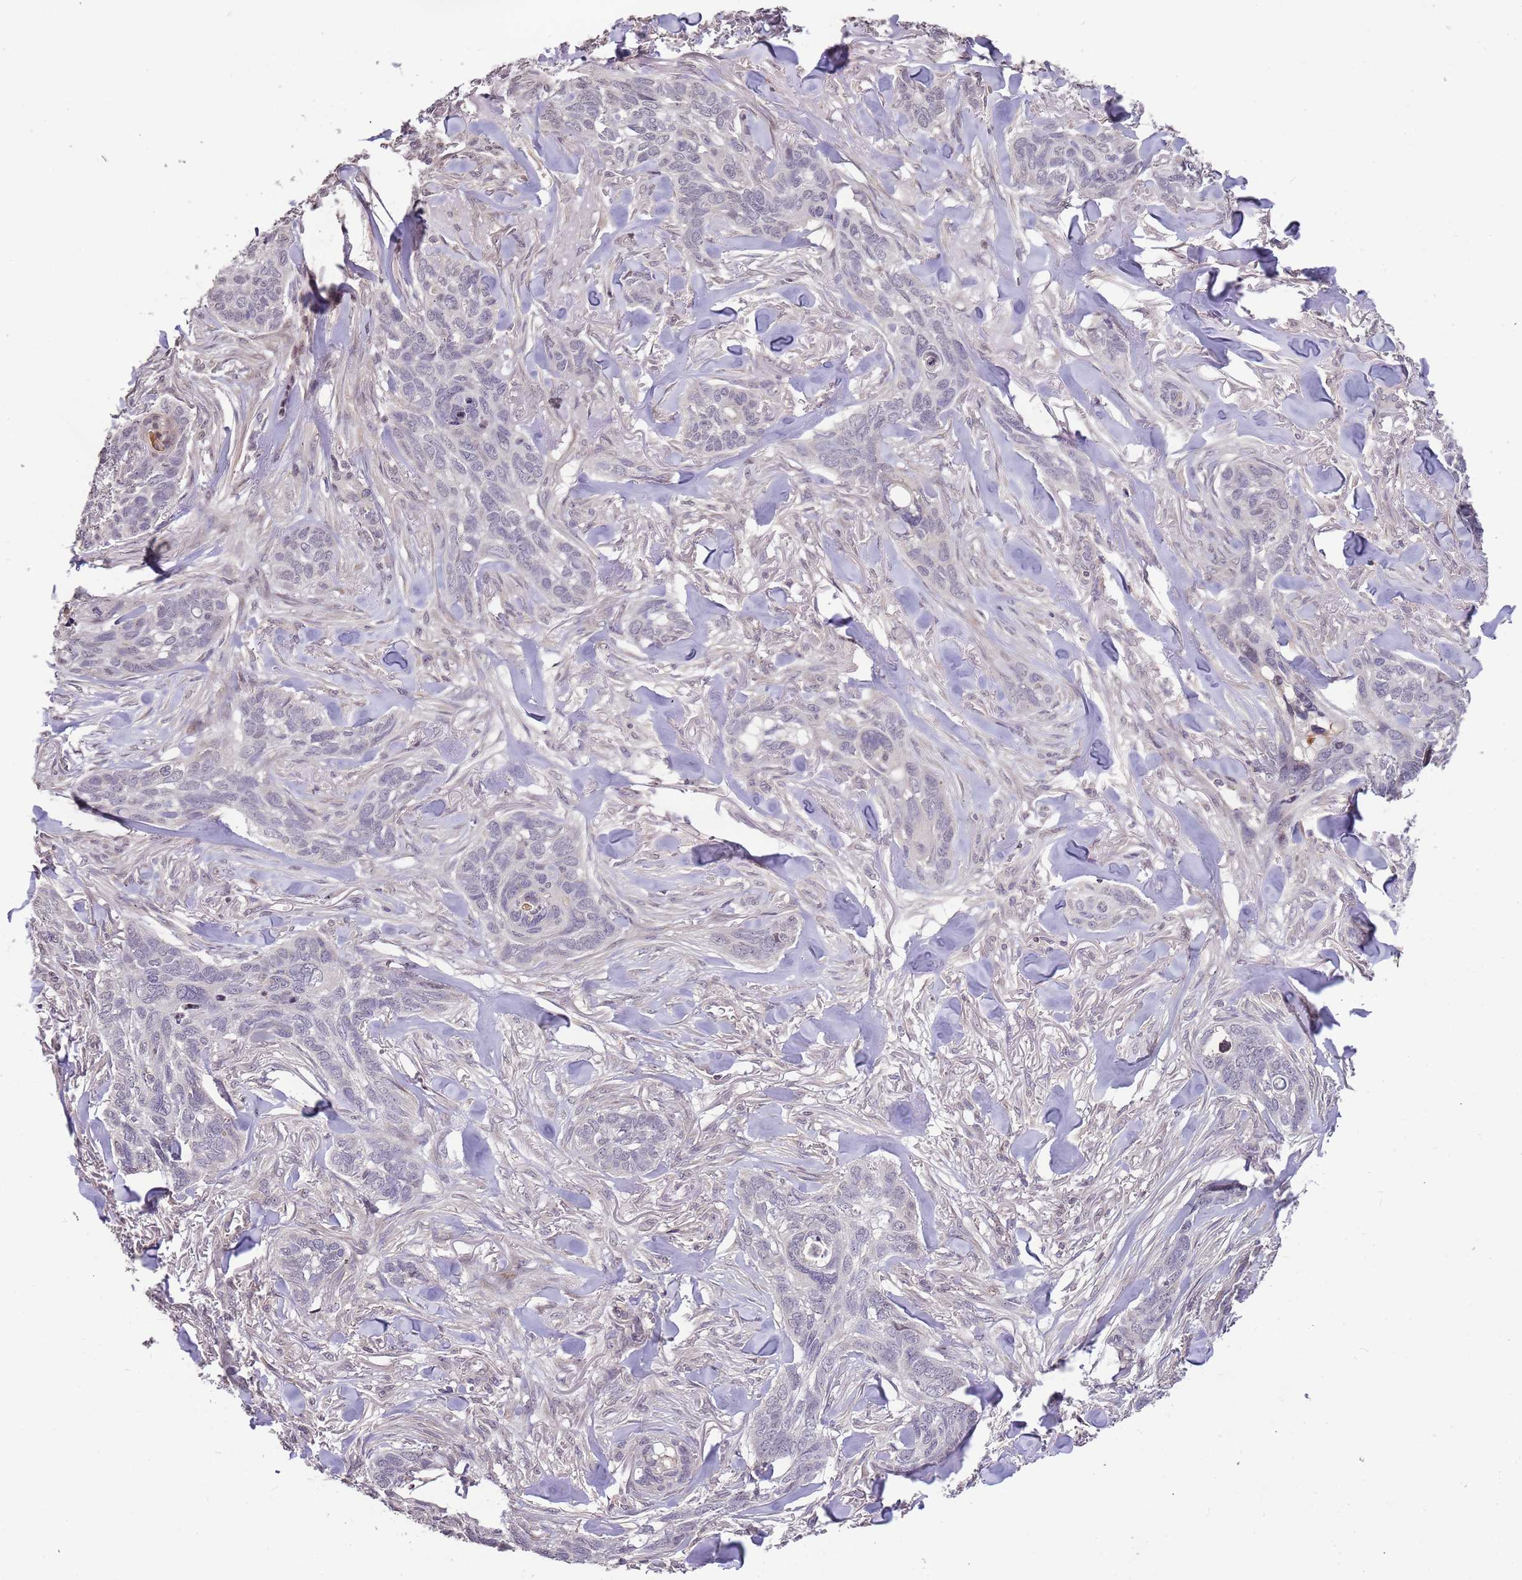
{"staining": {"intensity": "negative", "quantity": "none", "location": "none"}, "tissue": "skin cancer", "cell_type": "Tumor cells", "image_type": "cancer", "snomed": [{"axis": "morphology", "description": "Basal cell carcinoma"}, {"axis": "topography", "description": "Skin"}], "caption": "Tumor cells show no significant positivity in skin cancer (basal cell carcinoma).", "gene": "SLC16A4", "patient": {"sex": "male", "age": 86}}